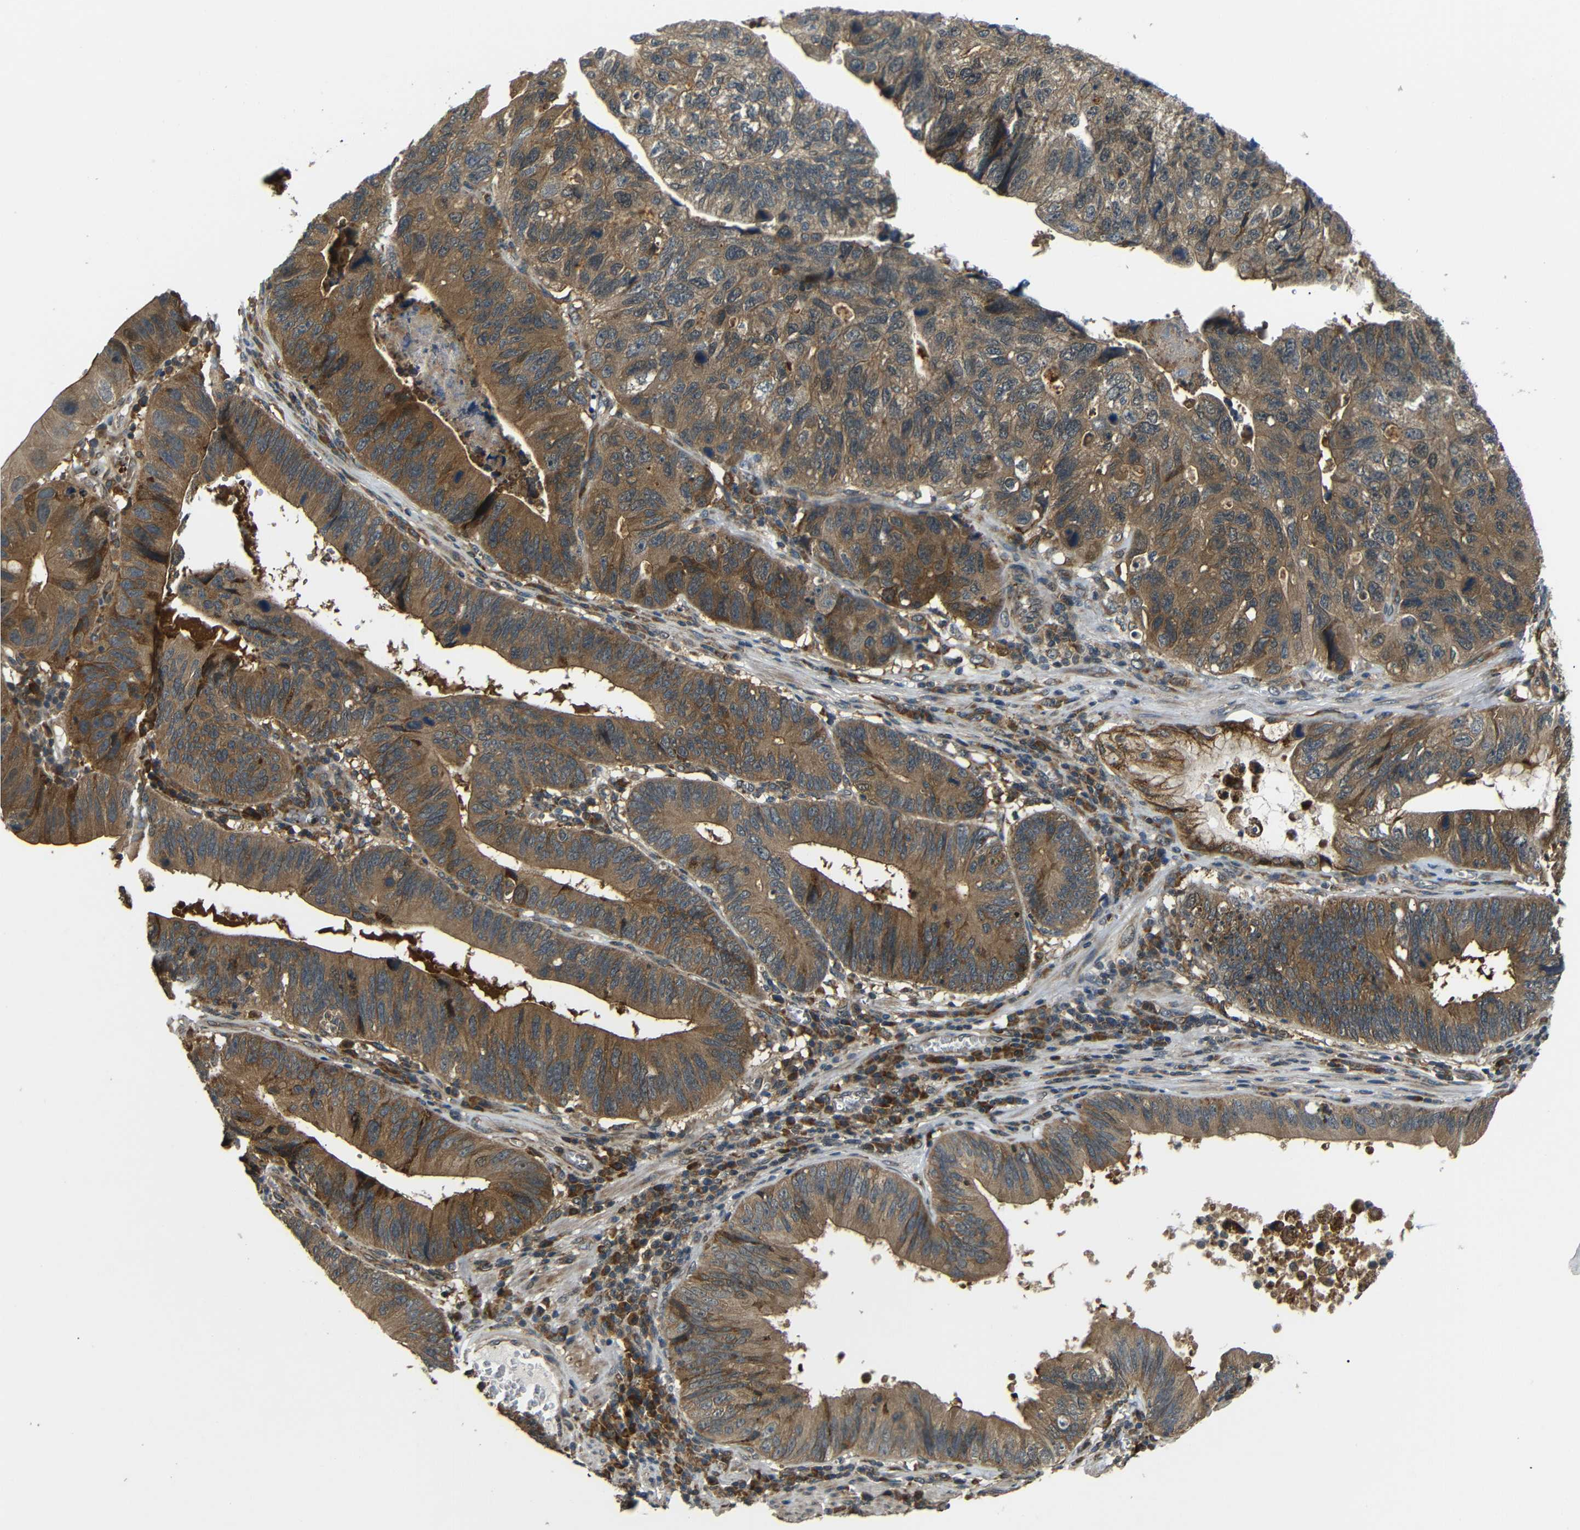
{"staining": {"intensity": "moderate", "quantity": ">75%", "location": "cytoplasmic/membranous"}, "tissue": "stomach cancer", "cell_type": "Tumor cells", "image_type": "cancer", "snomed": [{"axis": "morphology", "description": "Adenocarcinoma, NOS"}, {"axis": "topography", "description": "Stomach"}], "caption": "Protein staining reveals moderate cytoplasmic/membranous staining in about >75% of tumor cells in stomach cancer (adenocarcinoma).", "gene": "EPHB2", "patient": {"sex": "male", "age": 59}}